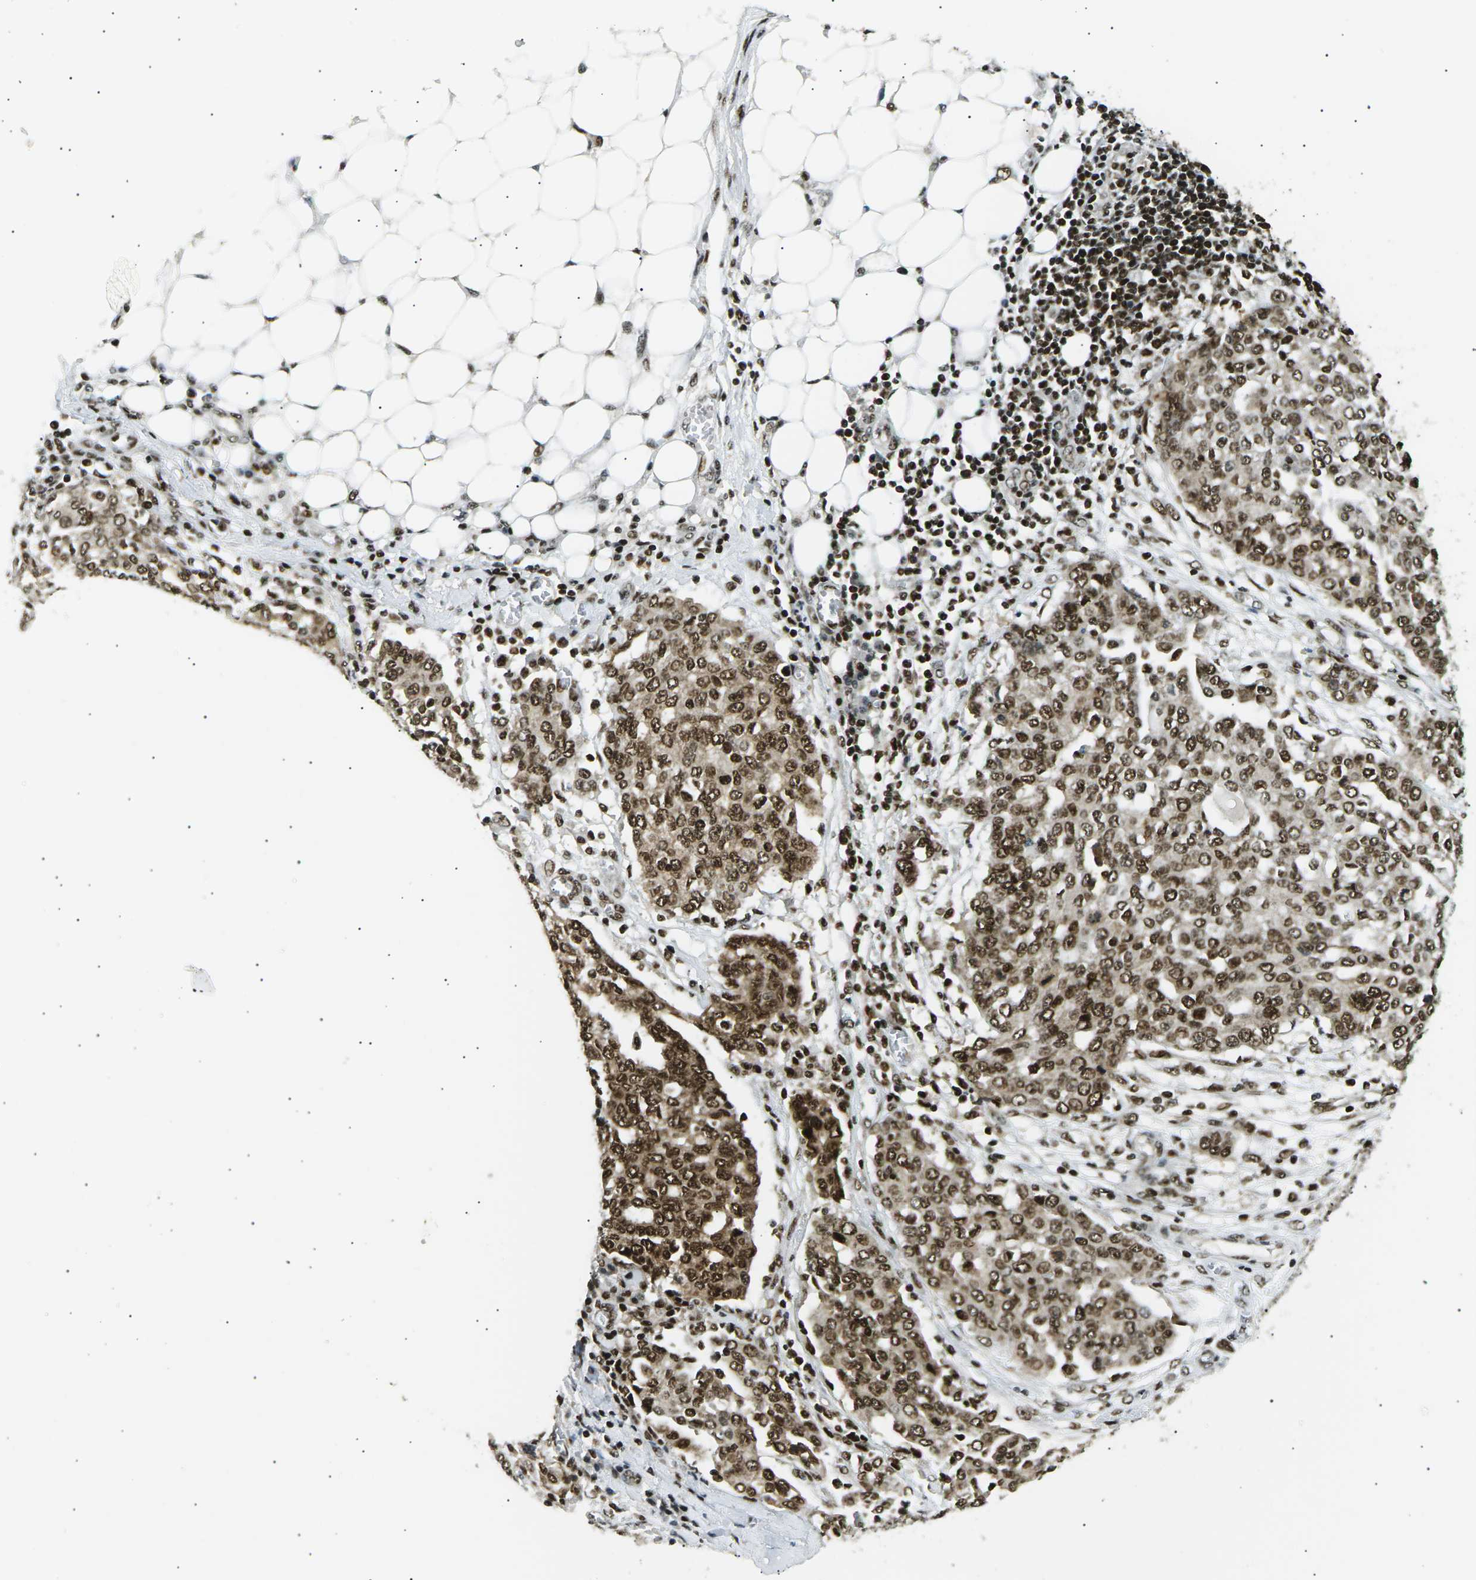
{"staining": {"intensity": "moderate", "quantity": ">75%", "location": "cytoplasmic/membranous,nuclear"}, "tissue": "ovarian cancer", "cell_type": "Tumor cells", "image_type": "cancer", "snomed": [{"axis": "morphology", "description": "Cystadenocarcinoma, serous, NOS"}, {"axis": "topography", "description": "Soft tissue"}, {"axis": "topography", "description": "Ovary"}], "caption": "DAB immunohistochemical staining of human ovarian cancer (serous cystadenocarcinoma) shows moderate cytoplasmic/membranous and nuclear protein expression in about >75% of tumor cells.", "gene": "RPA2", "patient": {"sex": "female", "age": 57}}